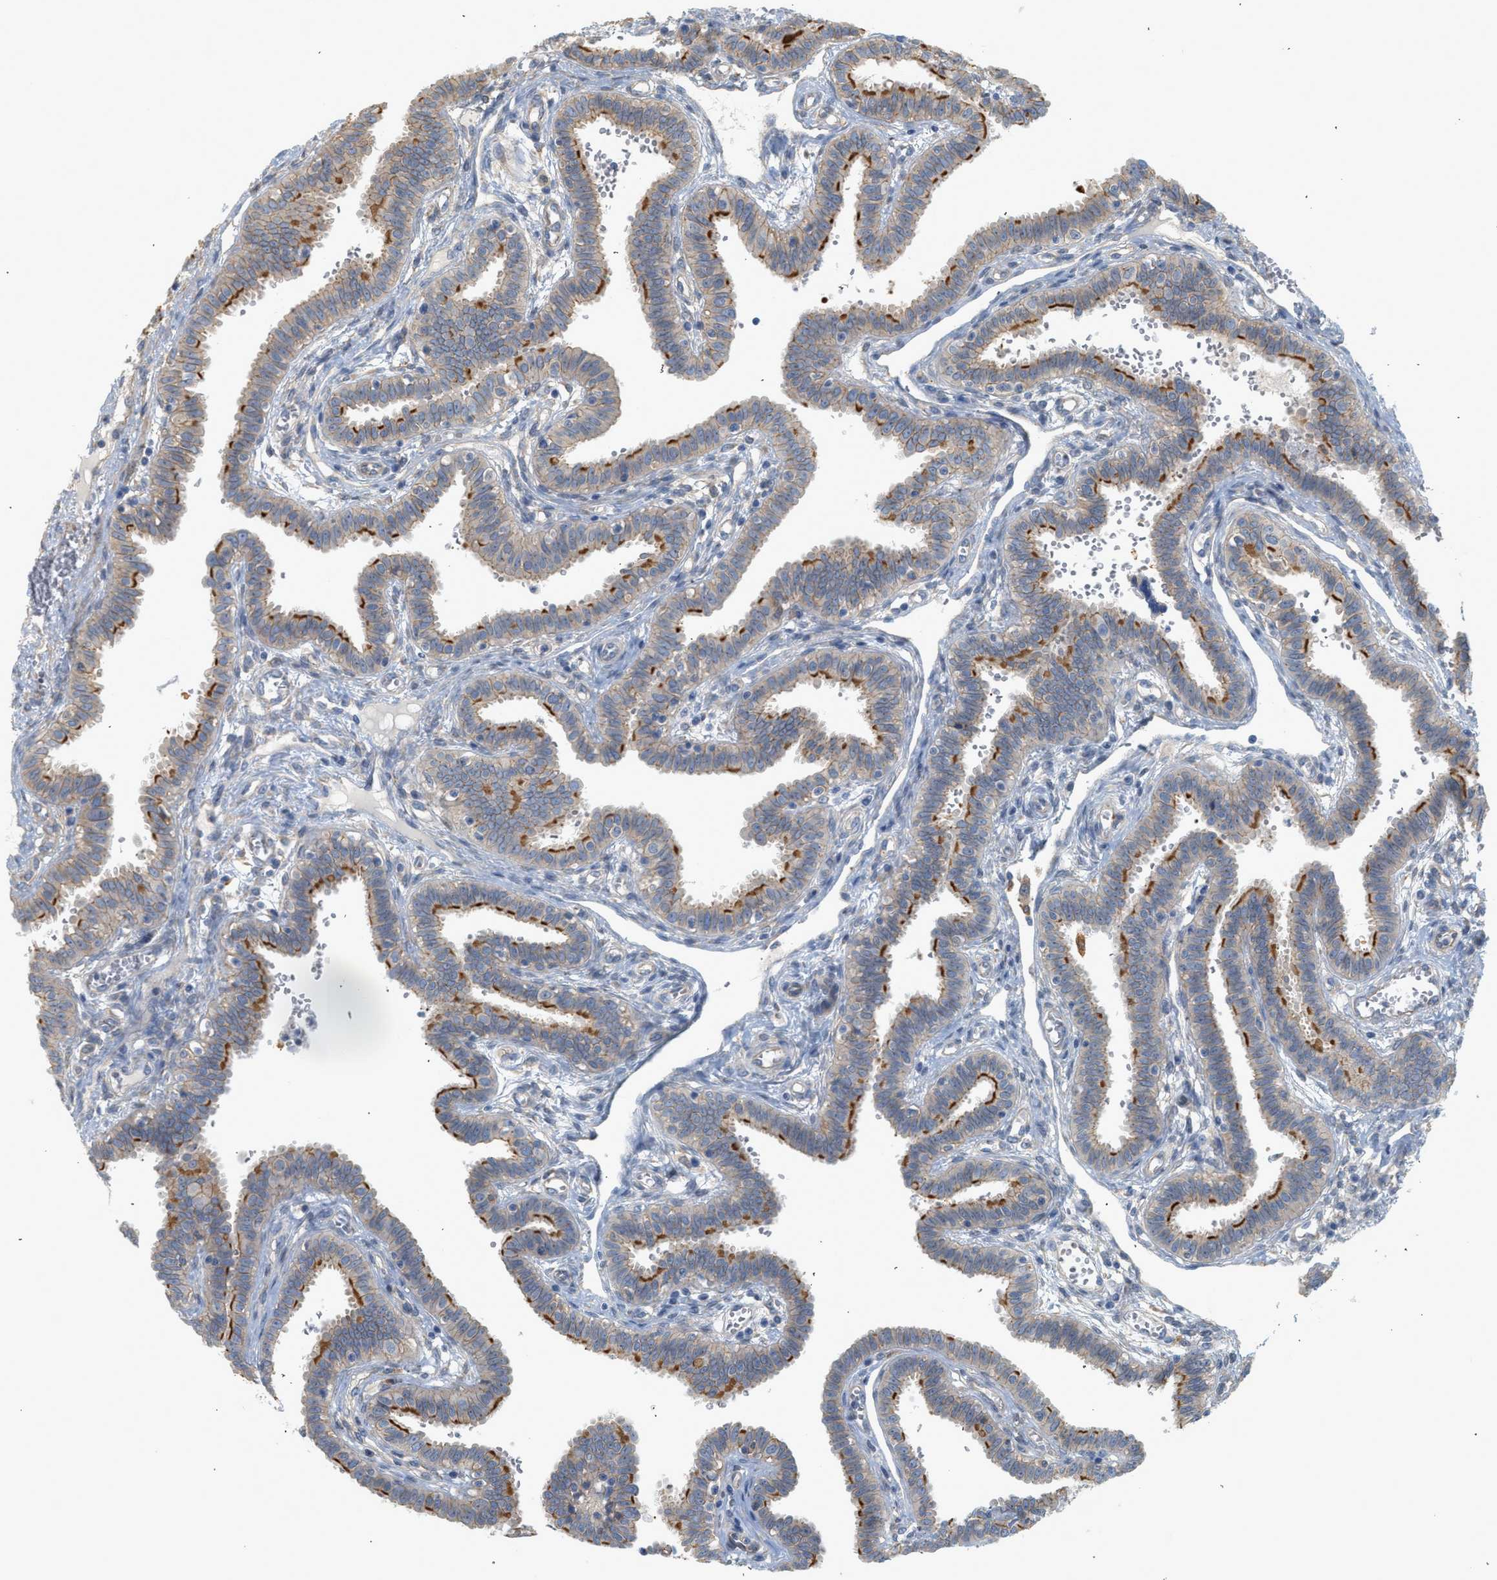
{"staining": {"intensity": "moderate", "quantity": "25%-75%", "location": "cytoplasmic/membranous"}, "tissue": "fallopian tube", "cell_type": "Glandular cells", "image_type": "normal", "snomed": [{"axis": "morphology", "description": "Normal tissue, NOS"}, {"axis": "topography", "description": "Fallopian tube"}], "caption": "Fallopian tube stained with a protein marker reveals moderate staining in glandular cells.", "gene": "CTXN1", "patient": {"sex": "female", "age": 32}}